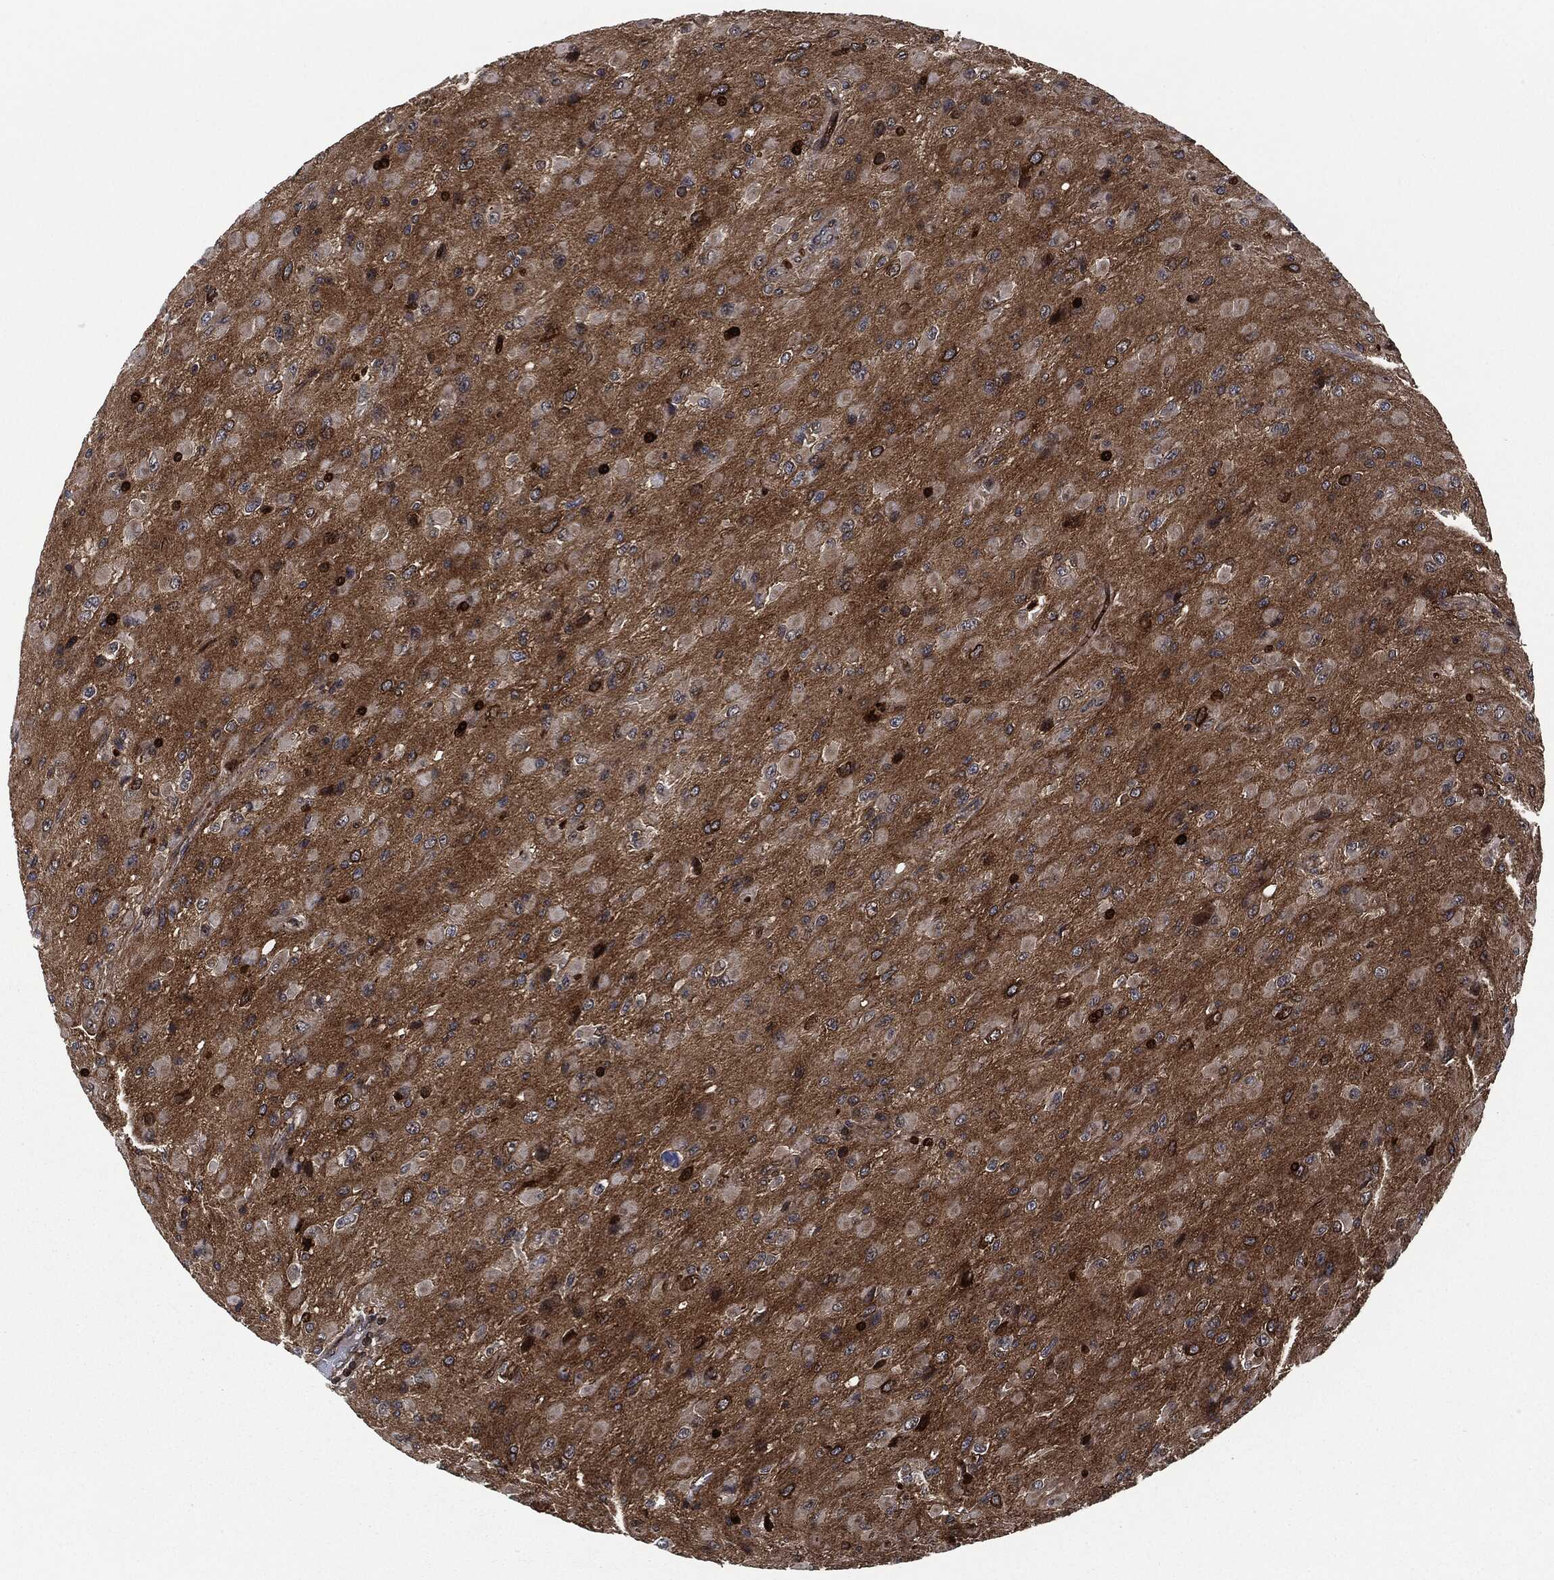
{"staining": {"intensity": "moderate", "quantity": "<25%", "location": "cytoplasmic/membranous"}, "tissue": "glioma", "cell_type": "Tumor cells", "image_type": "cancer", "snomed": [{"axis": "morphology", "description": "Glioma, malignant, High grade"}, {"axis": "topography", "description": "Cerebral cortex"}], "caption": "Malignant glioma (high-grade) stained for a protein (brown) demonstrates moderate cytoplasmic/membranous positive staining in about <25% of tumor cells.", "gene": "HRAS", "patient": {"sex": "male", "age": 35}}